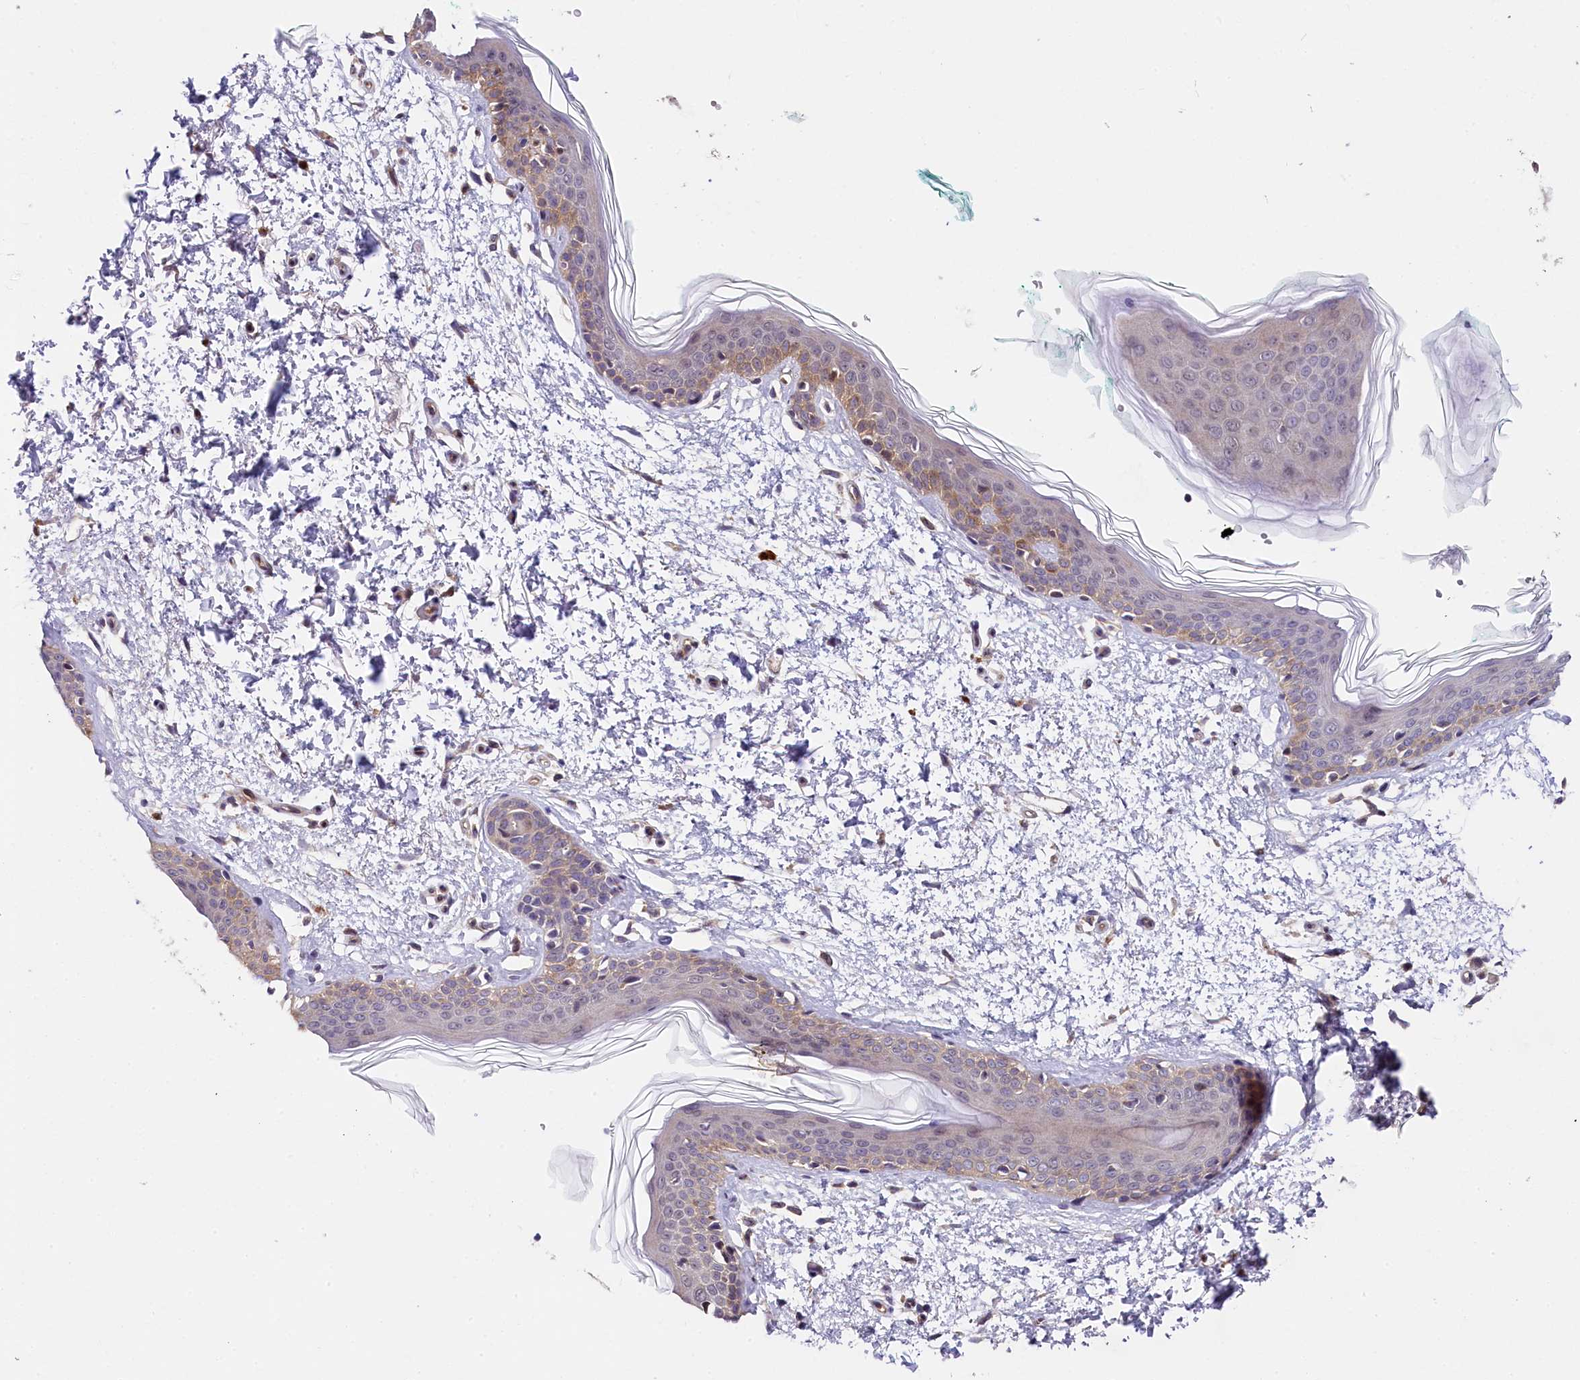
{"staining": {"intensity": "negative", "quantity": "none", "location": "none"}, "tissue": "skin", "cell_type": "Fibroblasts", "image_type": "normal", "snomed": [{"axis": "morphology", "description": "Normal tissue, NOS"}, {"axis": "topography", "description": "Skin"}], "caption": "An immunohistochemistry (IHC) histopathology image of normal skin is shown. There is no staining in fibroblasts of skin. (Stains: DAB (3,3'-diaminobenzidine) IHC with hematoxylin counter stain, Microscopy: brightfield microscopy at high magnification).", "gene": "SNRK", "patient": {"sex": "male", "age": 66}}